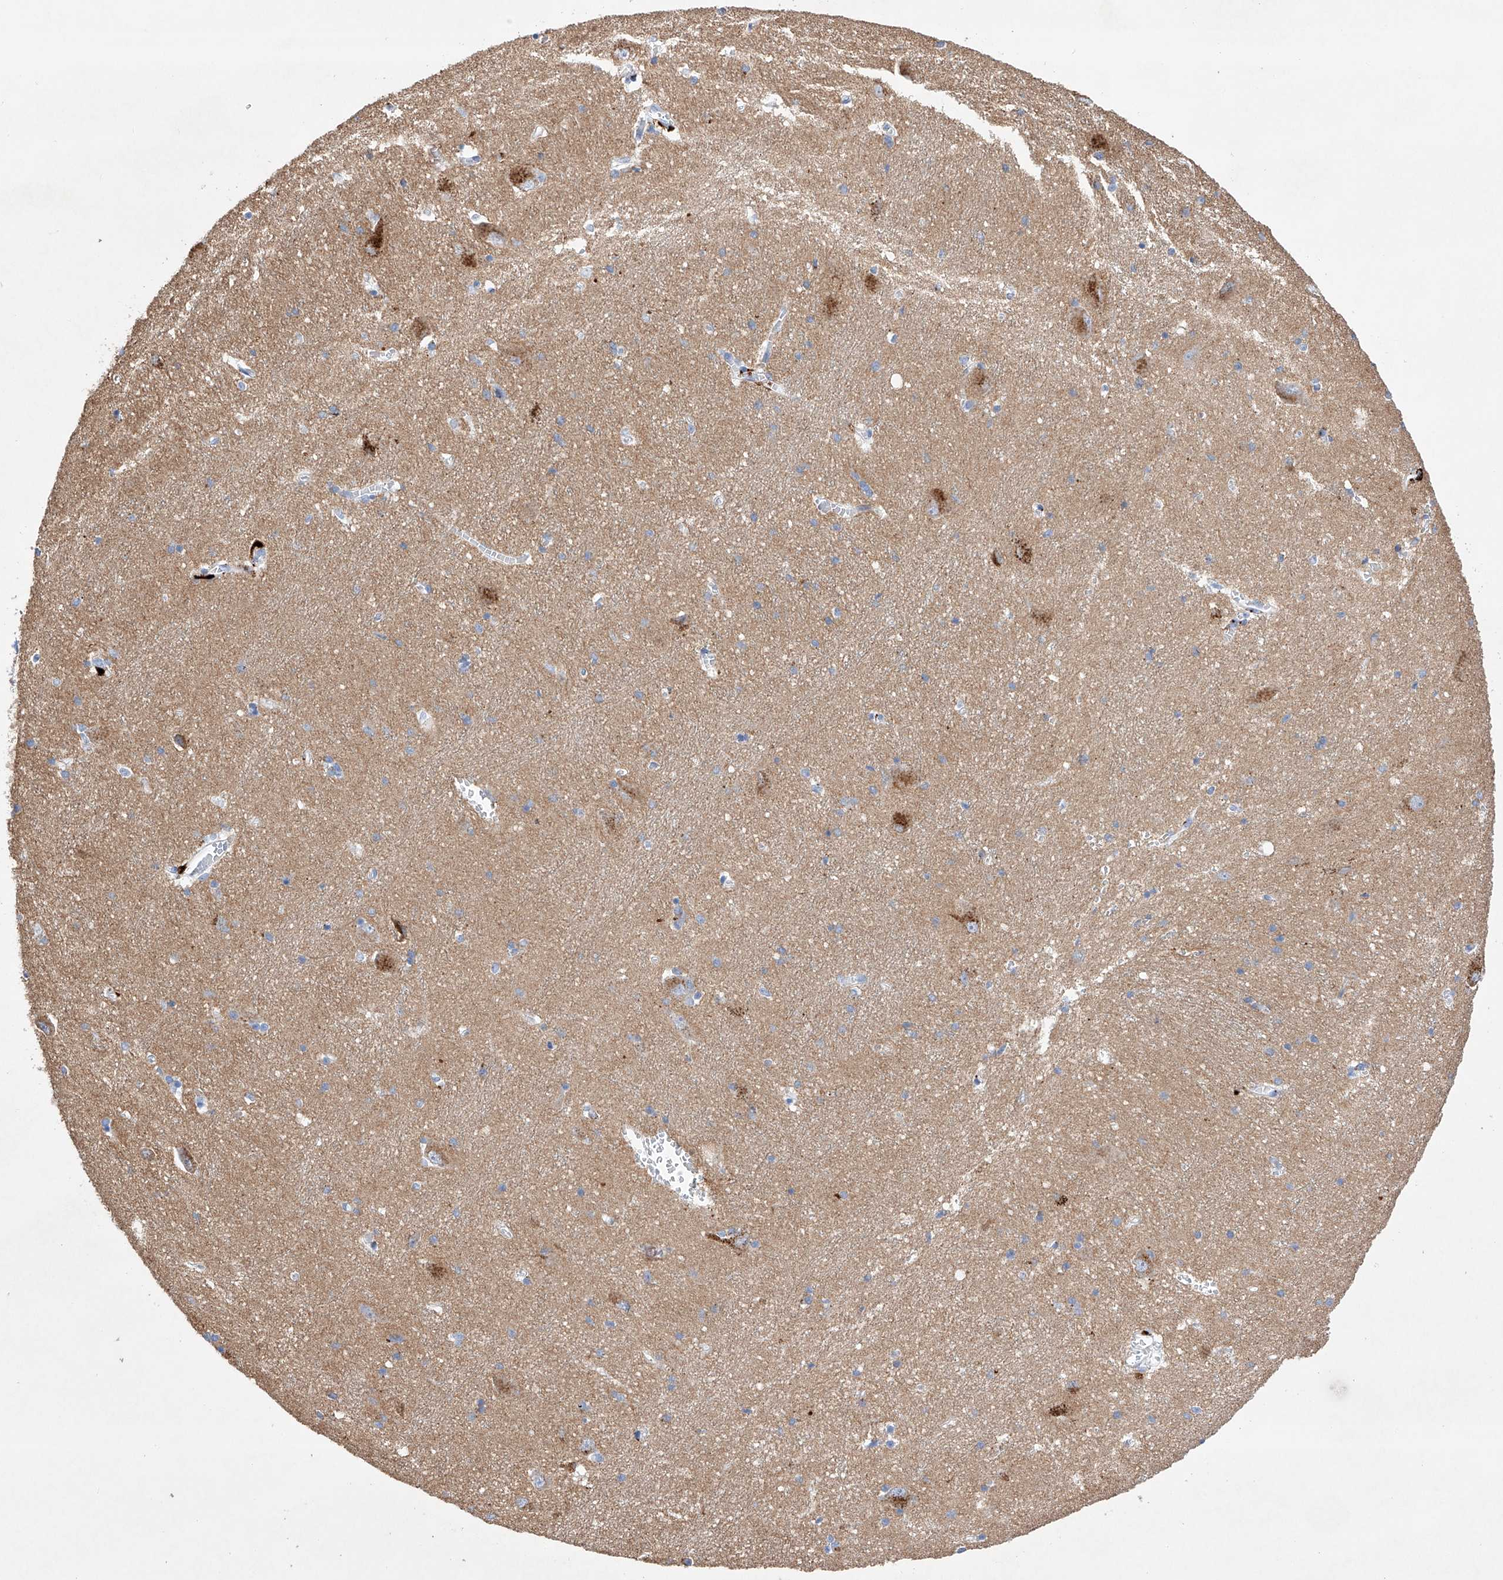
{"staining": {"intensity": "negative", "quantity": "none", "location": "none"}, "tissue": "caudate", "cell_type": "Glial cells", "image_type": "normal", "snomed": [{"axis": "morphology", "description": "Normal tissue, NOS"}, {"axis": "topography", "description": "Lateral ventricle wall"}], "caption": "Immunohistochemistry (IHC) histopathology image of normal caudate: human caudate stained with DAB shows no significant protein positivity in glial cells.", "gene": "LURAP1", "patient": {"sex": "male", "age": 37}}